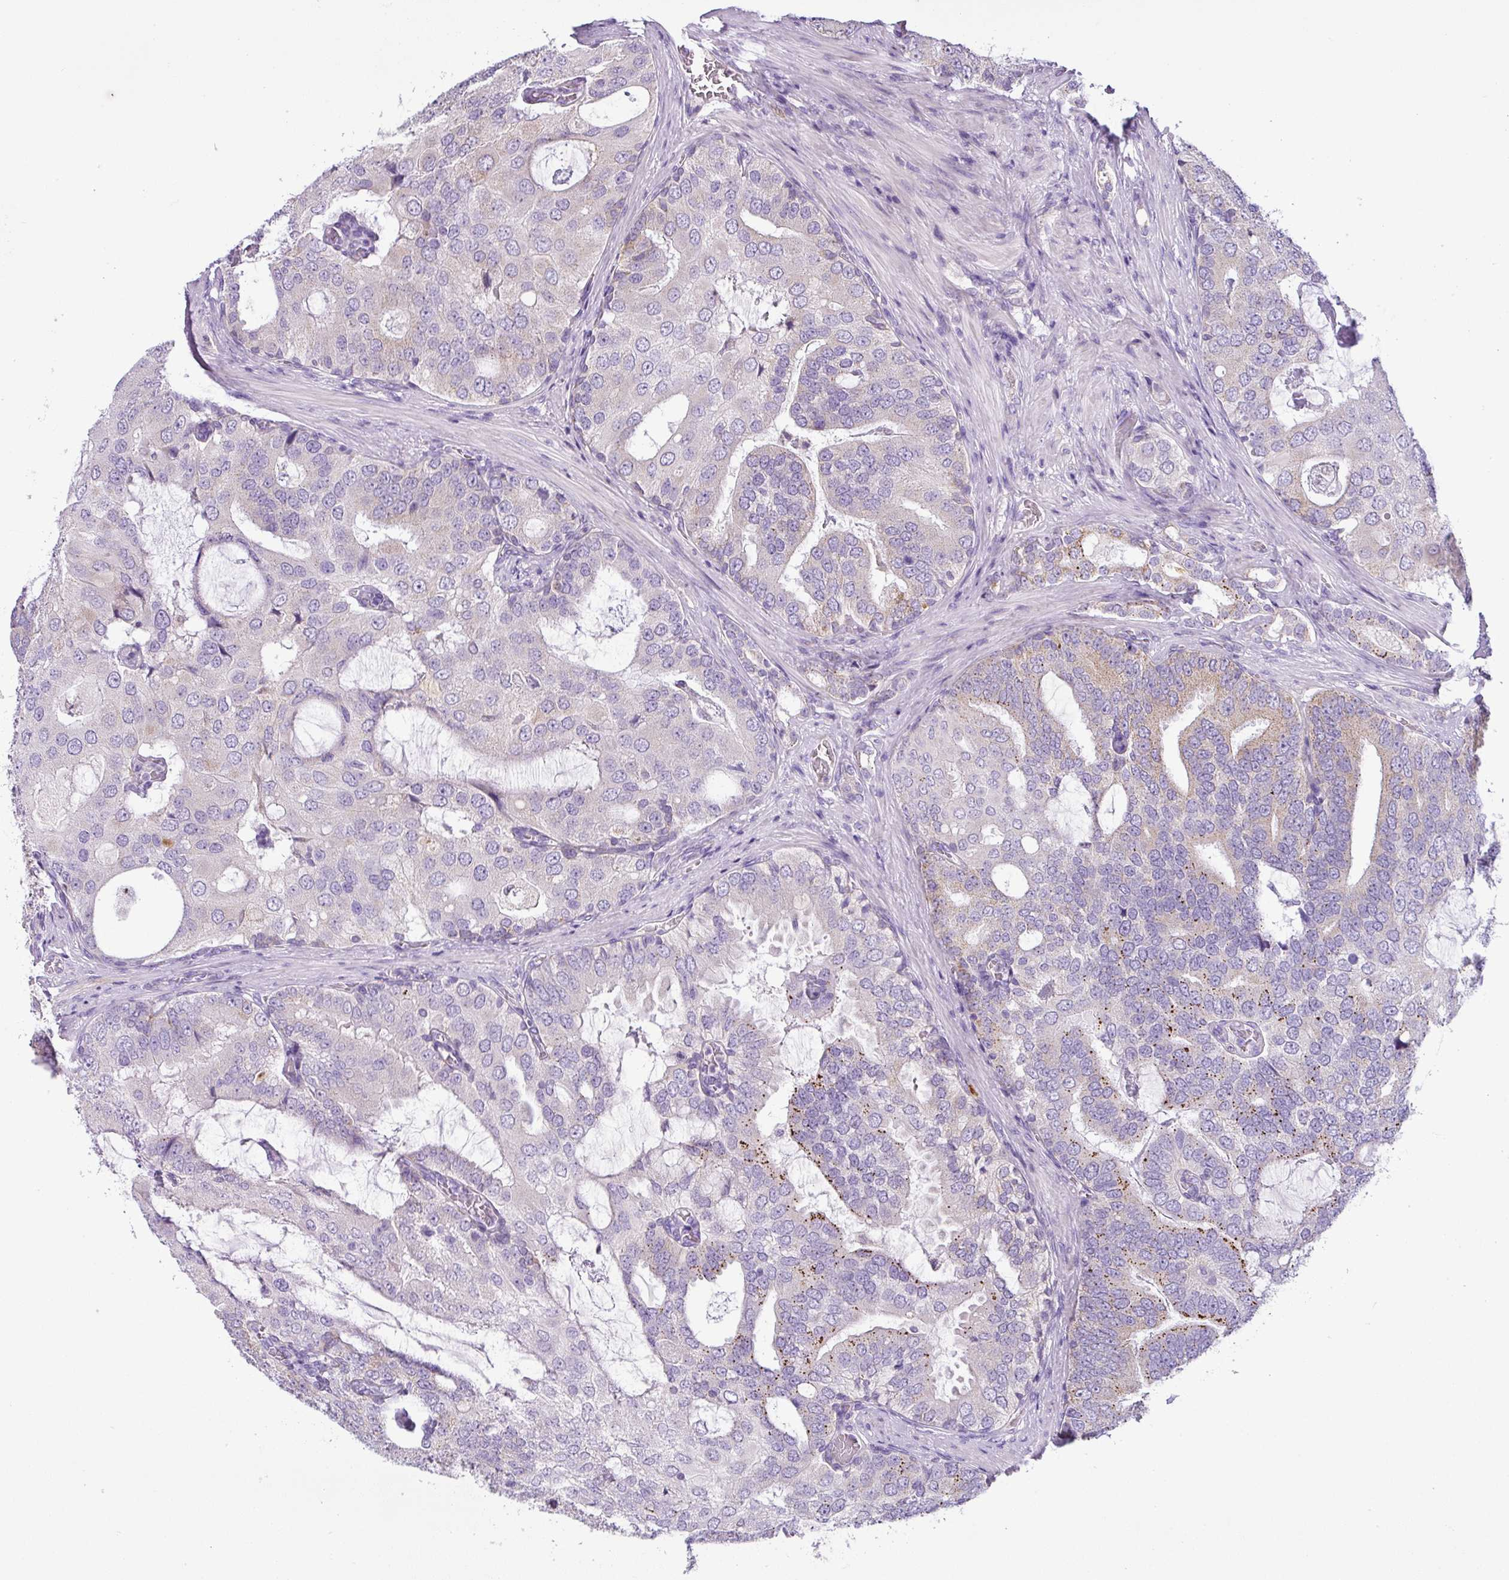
{"staining": {"intensity": "moderate", "quantity": "<25%", "location": "cytoplasmic/membranous"}, "tissue": "prostate cancer", "cell_type": "Tumor cells", "image_type": "cancer", "snomed": [{"axis": "morphology", "description": "Adenocarcinoma, High grade"}, {"axis": "topography", "description": "Prostate"}], "caption": "Tumor cells show moderate cytoplasmic/membranous staining in approximately <25% of cells in adenocarcinoma (high-grade) (prostate).", "gene": "HMCN2", "patient": {"sex": "male", "age": 55}}